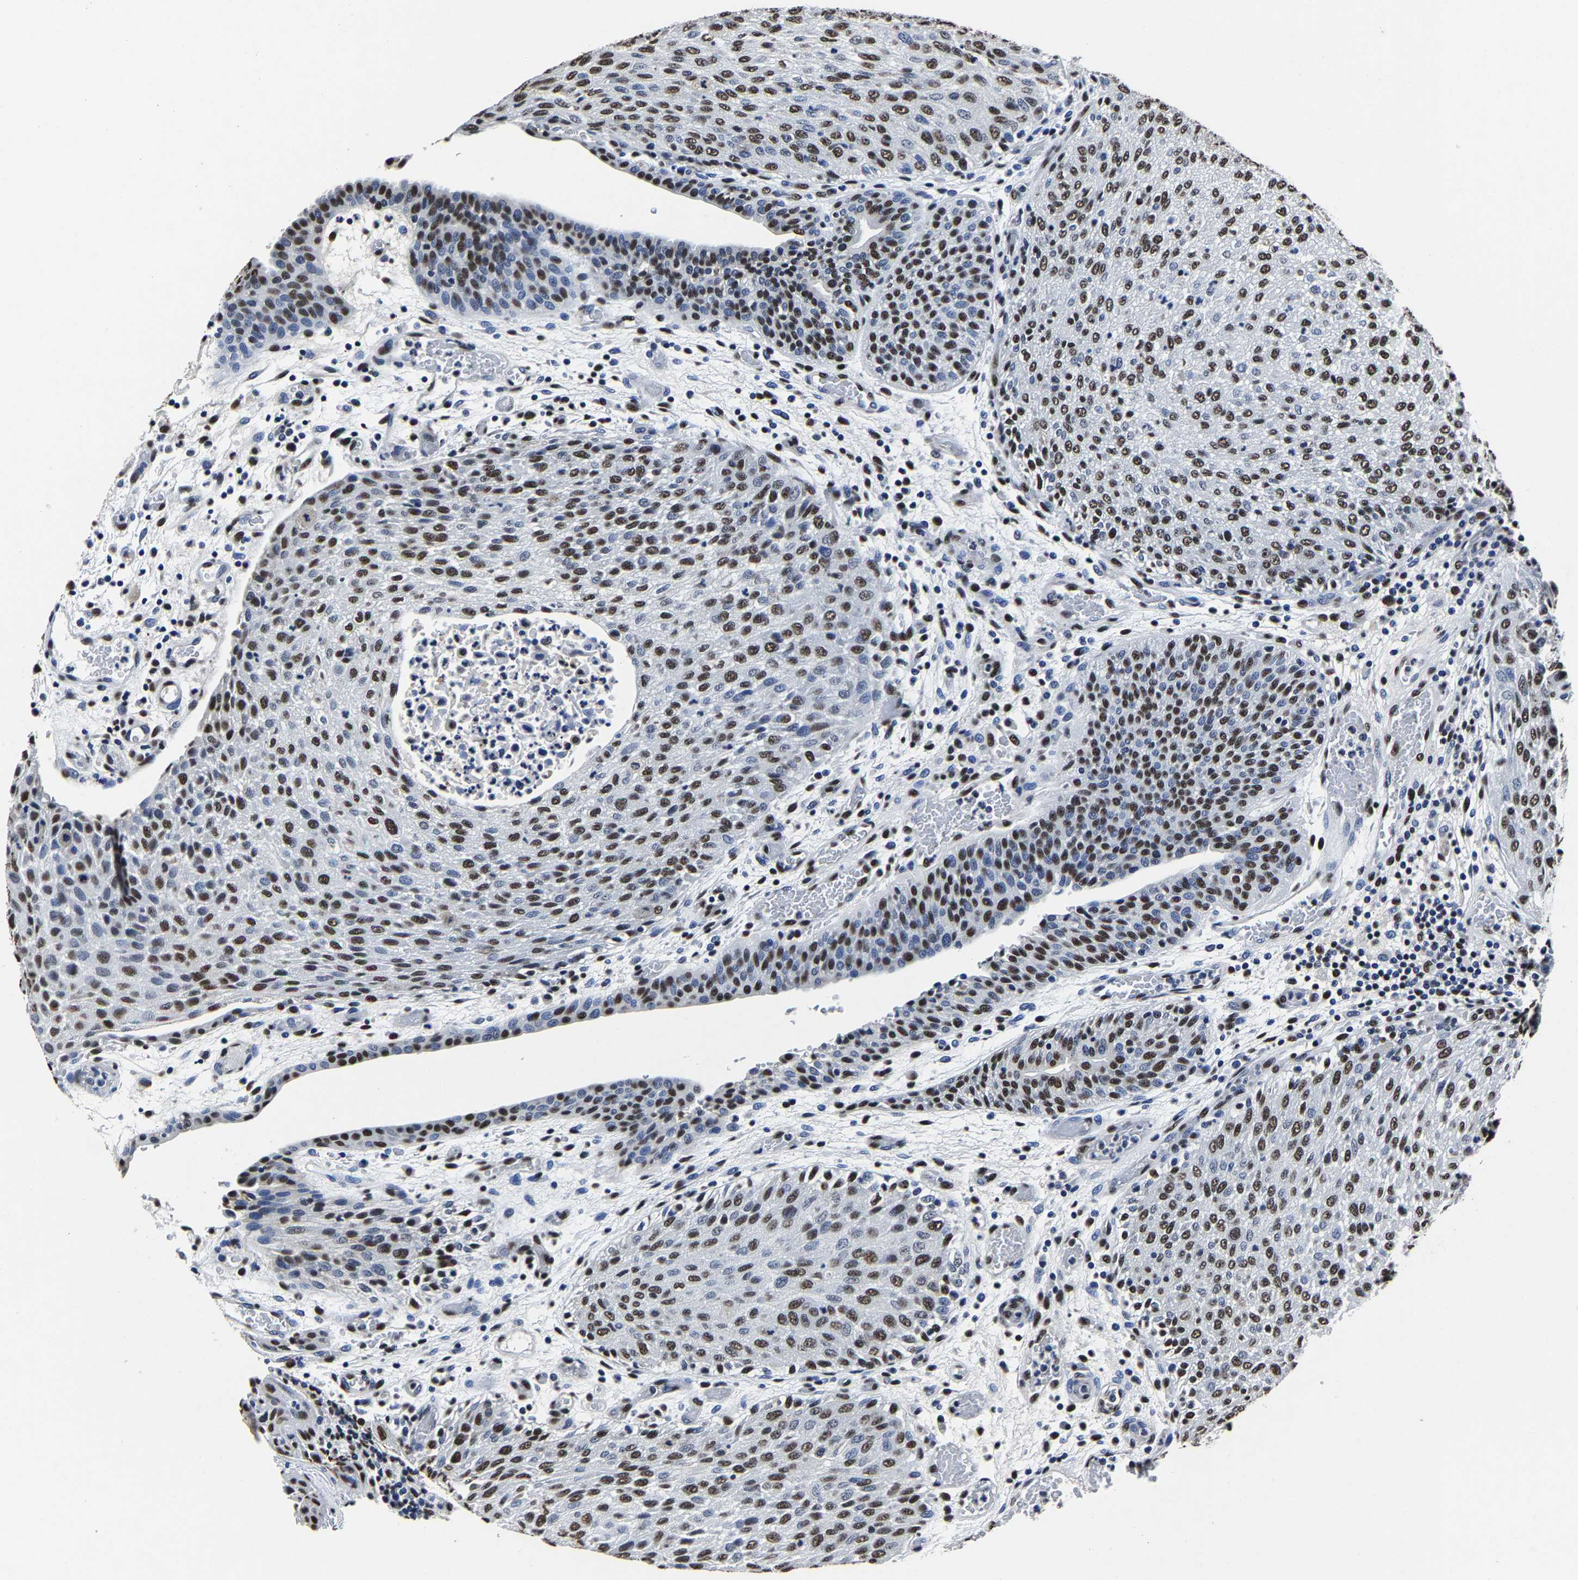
{"staining": {"intensity": "moderate", "quantity": ">75%", "location": "nuclear"}, "tissue": "urothelial cancer", "cell_type": "Tumor cells", "image_type": "cancer", "snomed": [{"axis": "morphology", "description": "Urothelial carcinoma, Low grade"}, {"axis": "morphology", "description": "Urothelial carcinoma, High grade"}, {"axis": "topography", "description": "Urinary bladder"}], "caption": "IHC (DAB (3,3'-diaminobenzidine)) staining of urothelial carcinoma (low-grade) reveals moderate nuclear protein staining in about >75% of tumor cells.", "gene": "RBM45", "patient": {"sex": "male", "age": 35}}